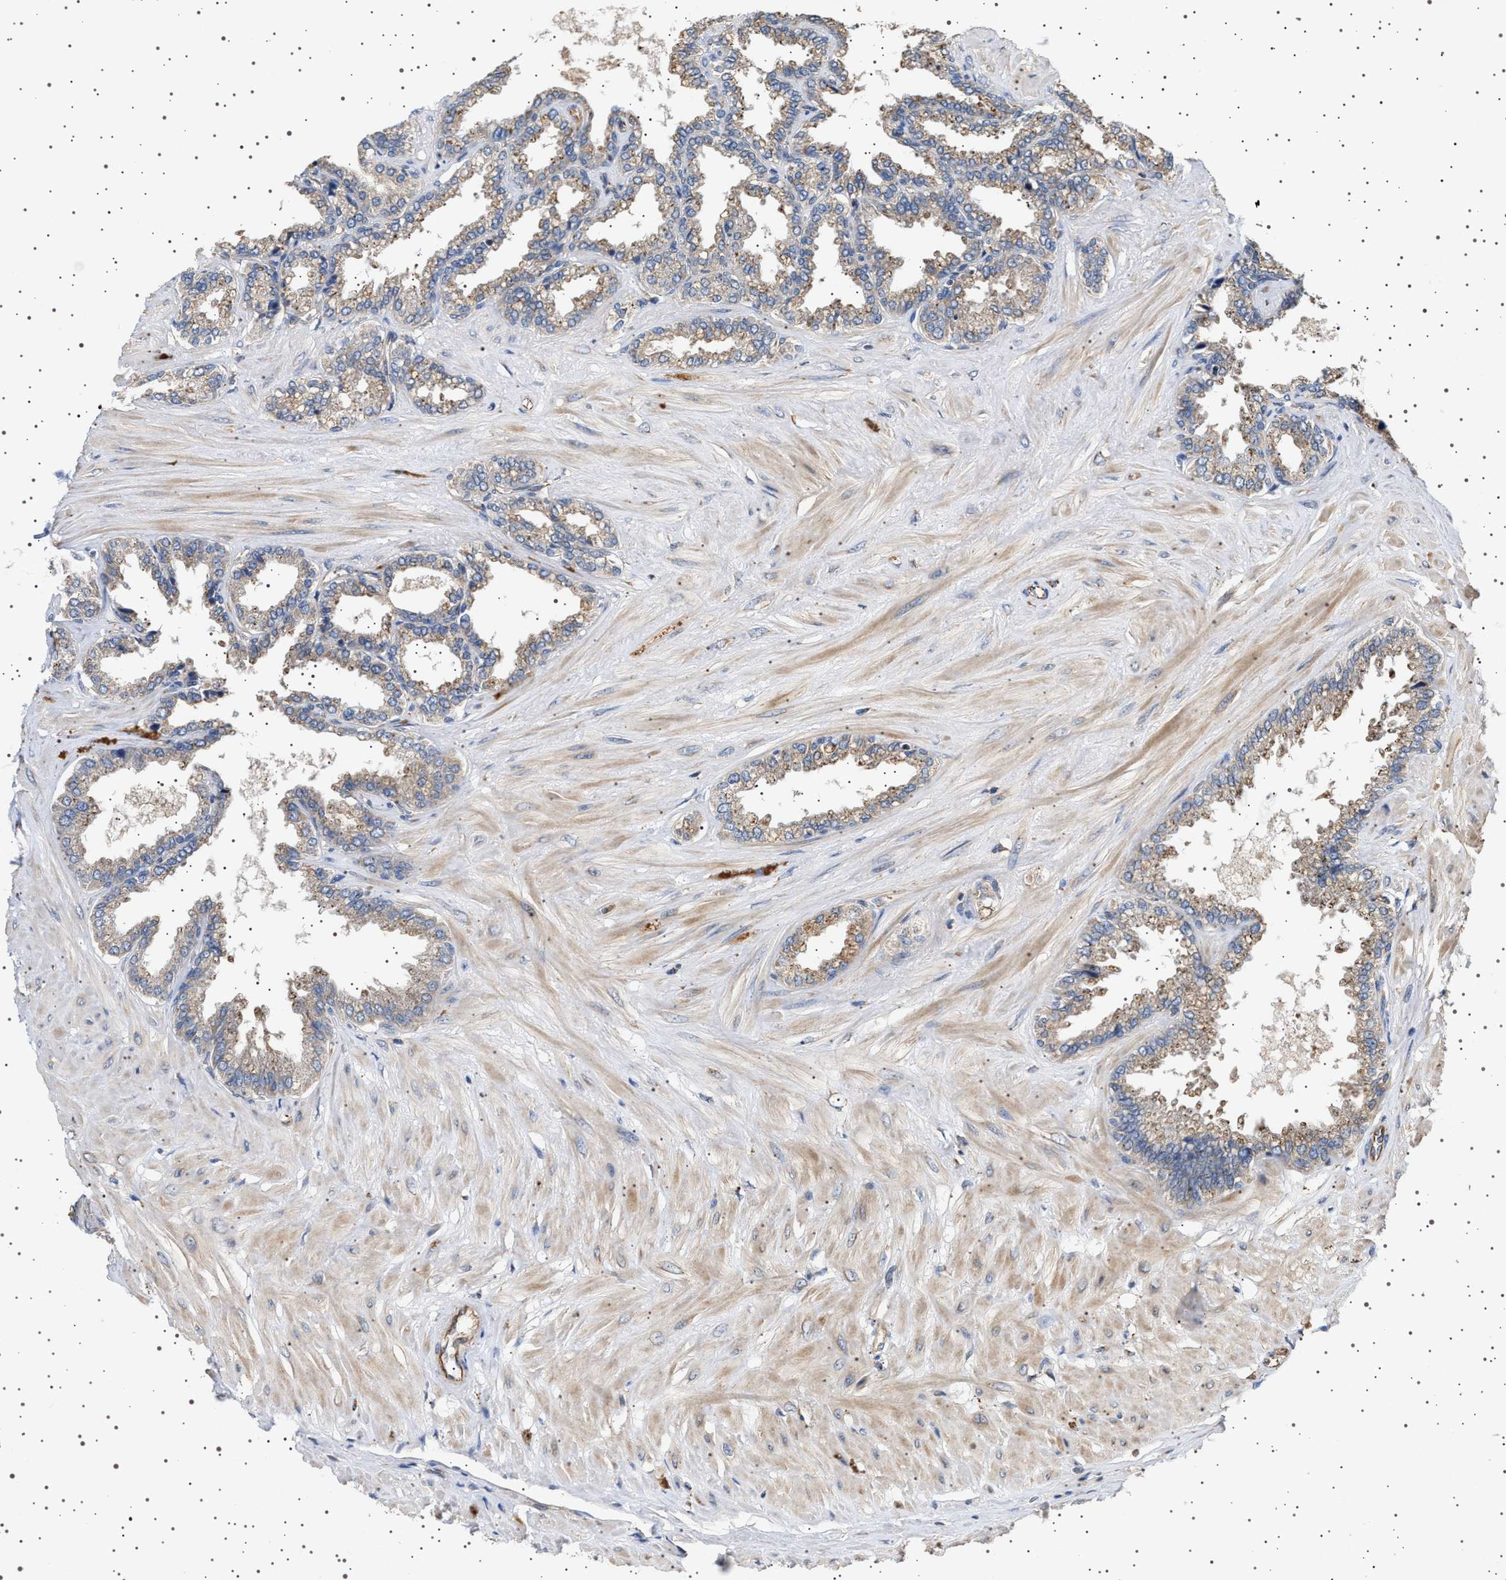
{"staining": {"intensity": "weak", "quantity": ">75%", "location": "cytoplasmic/membranous"}, "tissue": "seminal vesicle", "cell_type": "Glandular cells", "image_type": "normal", "snomed": [{"axis": "morphology", "description": "Normal tissue, NOS"}, {"axis": "topography", "description": "Seminal veicle"}], "caption": "Immunohistochemical staining of benign human seminal vesicle shows >75% levels of weak cytoplasmic/membranous protein expression in about >75% of glandular cells.", "gene": "TRUB2", "patient": {"sex": "male", "age": 46}}